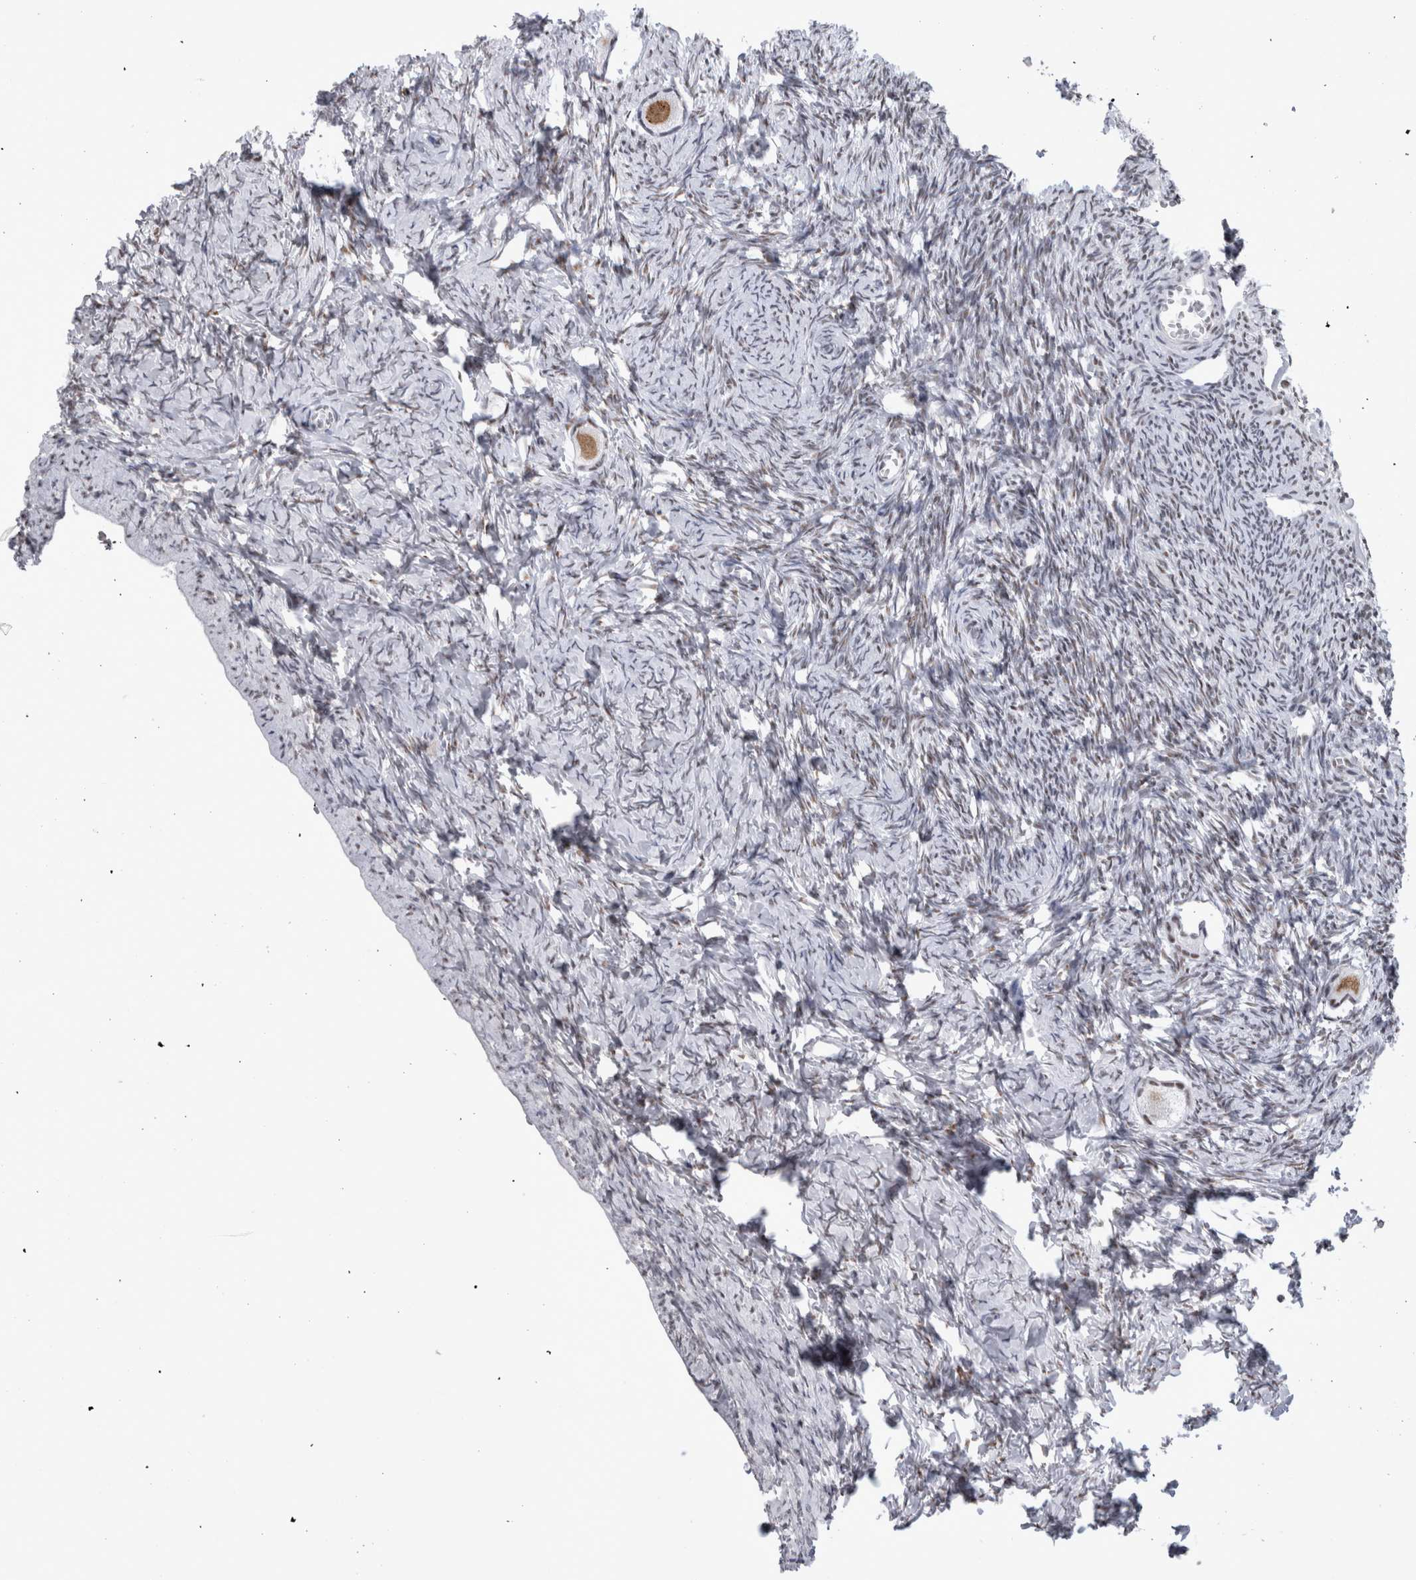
{"staining": {"intensity": "weak", "quantity": "25%-75%", "location": "cytoplasmic/membranous"}, "tissue": "ovary", "cell_type": "Follicle cells", "image_type": "normal", "snomed": [{"axis": "morphology", "description": "Normal tissue, NOS"}, {"axis": "topography", "description": "Ovary"}], "caption": "Follicle cells demonstrate weak cytoplasmic/membranous expression in approximately 25%-75% of cells in normal ovary. The protein is shown in brown color, while the nuclei are stained blue.", "gene": "API5", "patient": {"sex": "female", "age": 27}}